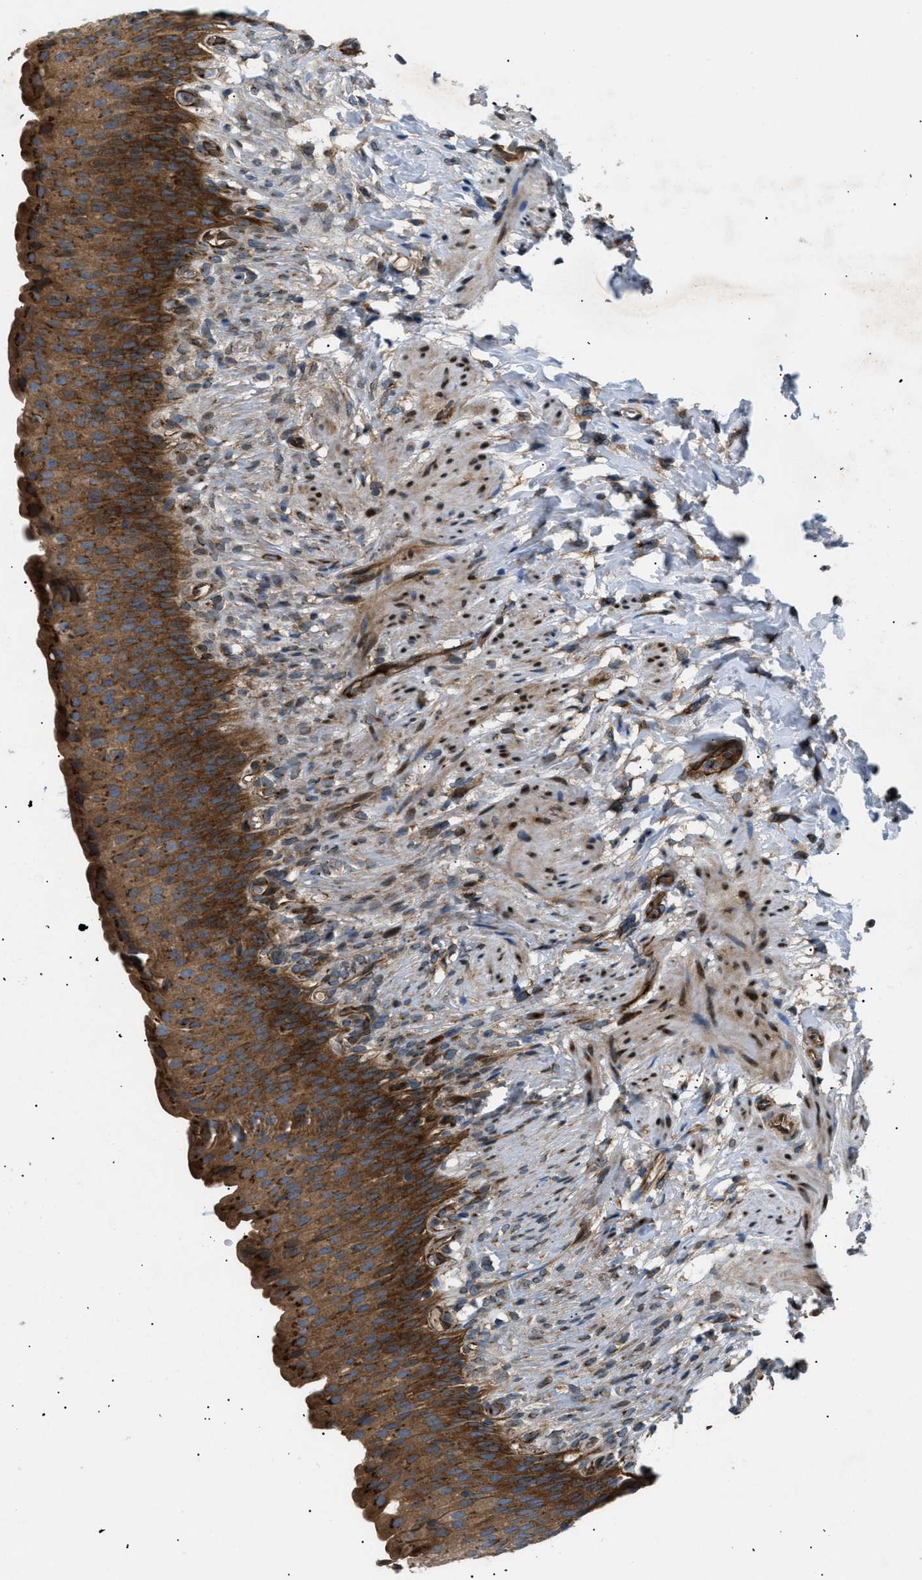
{"staining": {"intensity": "moderate", "quantity": ">75%", "location": "cytoplasmic/membranous"}, "tissue": "urinary bladder", "cell_type": "Urothelial cells", "image_type": "normal", "snomed": [{"axis": "morphology", "description": "Normal tissue, NOS"}, {"axis": "topography", "description": "Urinary bladder"}], "caption": "Protein expression analysis of benign urinary bladder reveals moderate cytoplasmic/membranous positivity in approximately >75% of urothelial cells. The staining was performed using DAB (3,3'-diaminobenzidine) to visualize the protein expression in brown, while the nuclei were stained in blue with hematoxylin (Magnification: 20x).", "gene": "LYSMD3", "patient": {"sex": "female", "age": 79}}